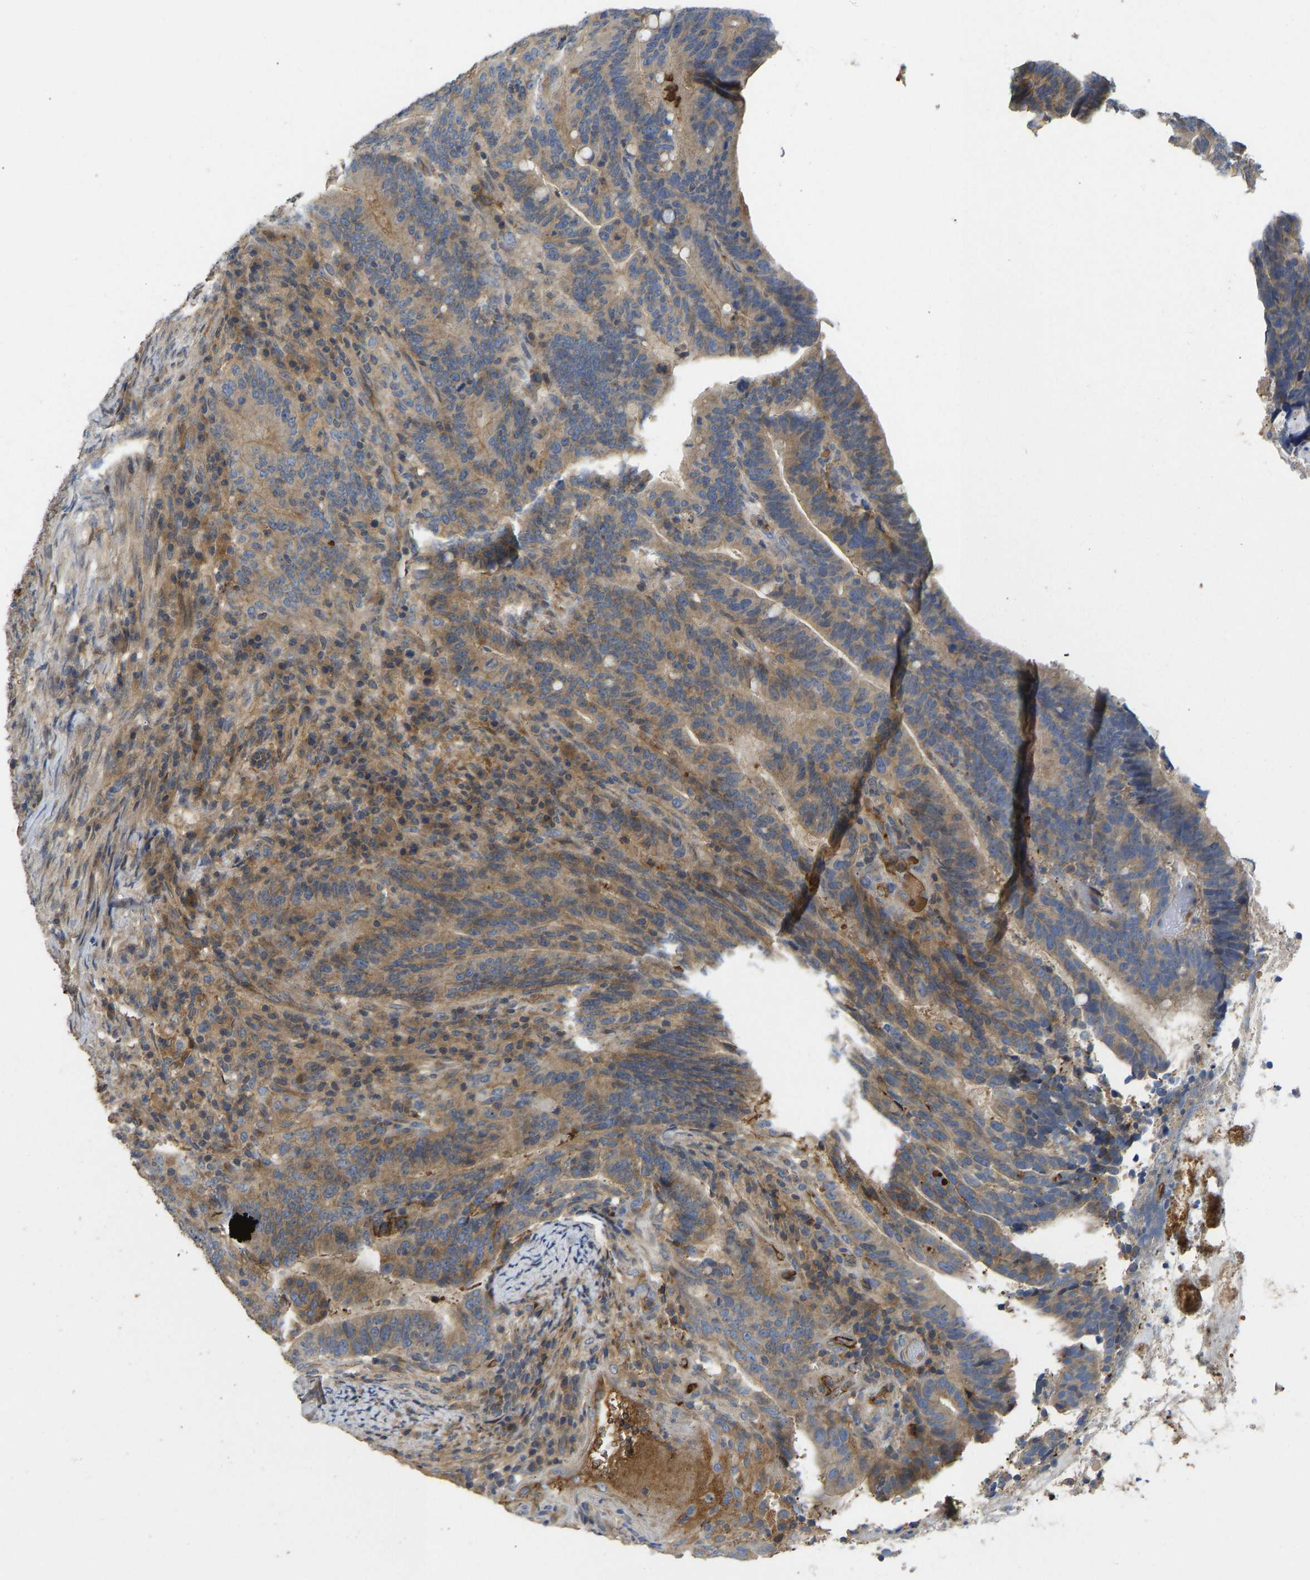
{"staining": {"intensity": "moderate", "quantity": "25%-75%", "location": "cytoplasmic/membranous"}, "tissue": "colorectal cancer", "cell_type": "Tumor cells", "image_type": "cancer", "snomed": [{"axis": "morphology", "description": "Adenocarcinoma, NOS"}, {"axis": "topography", "description": "Colon"}], "caption": "The image shows a brown stain indicating the presence of a protein in the cytoplasmic/membranous of tumor cells in colorectal cancer.", "gene": "VCPKMT", "patient": {"sex": "female", "age": 66}}